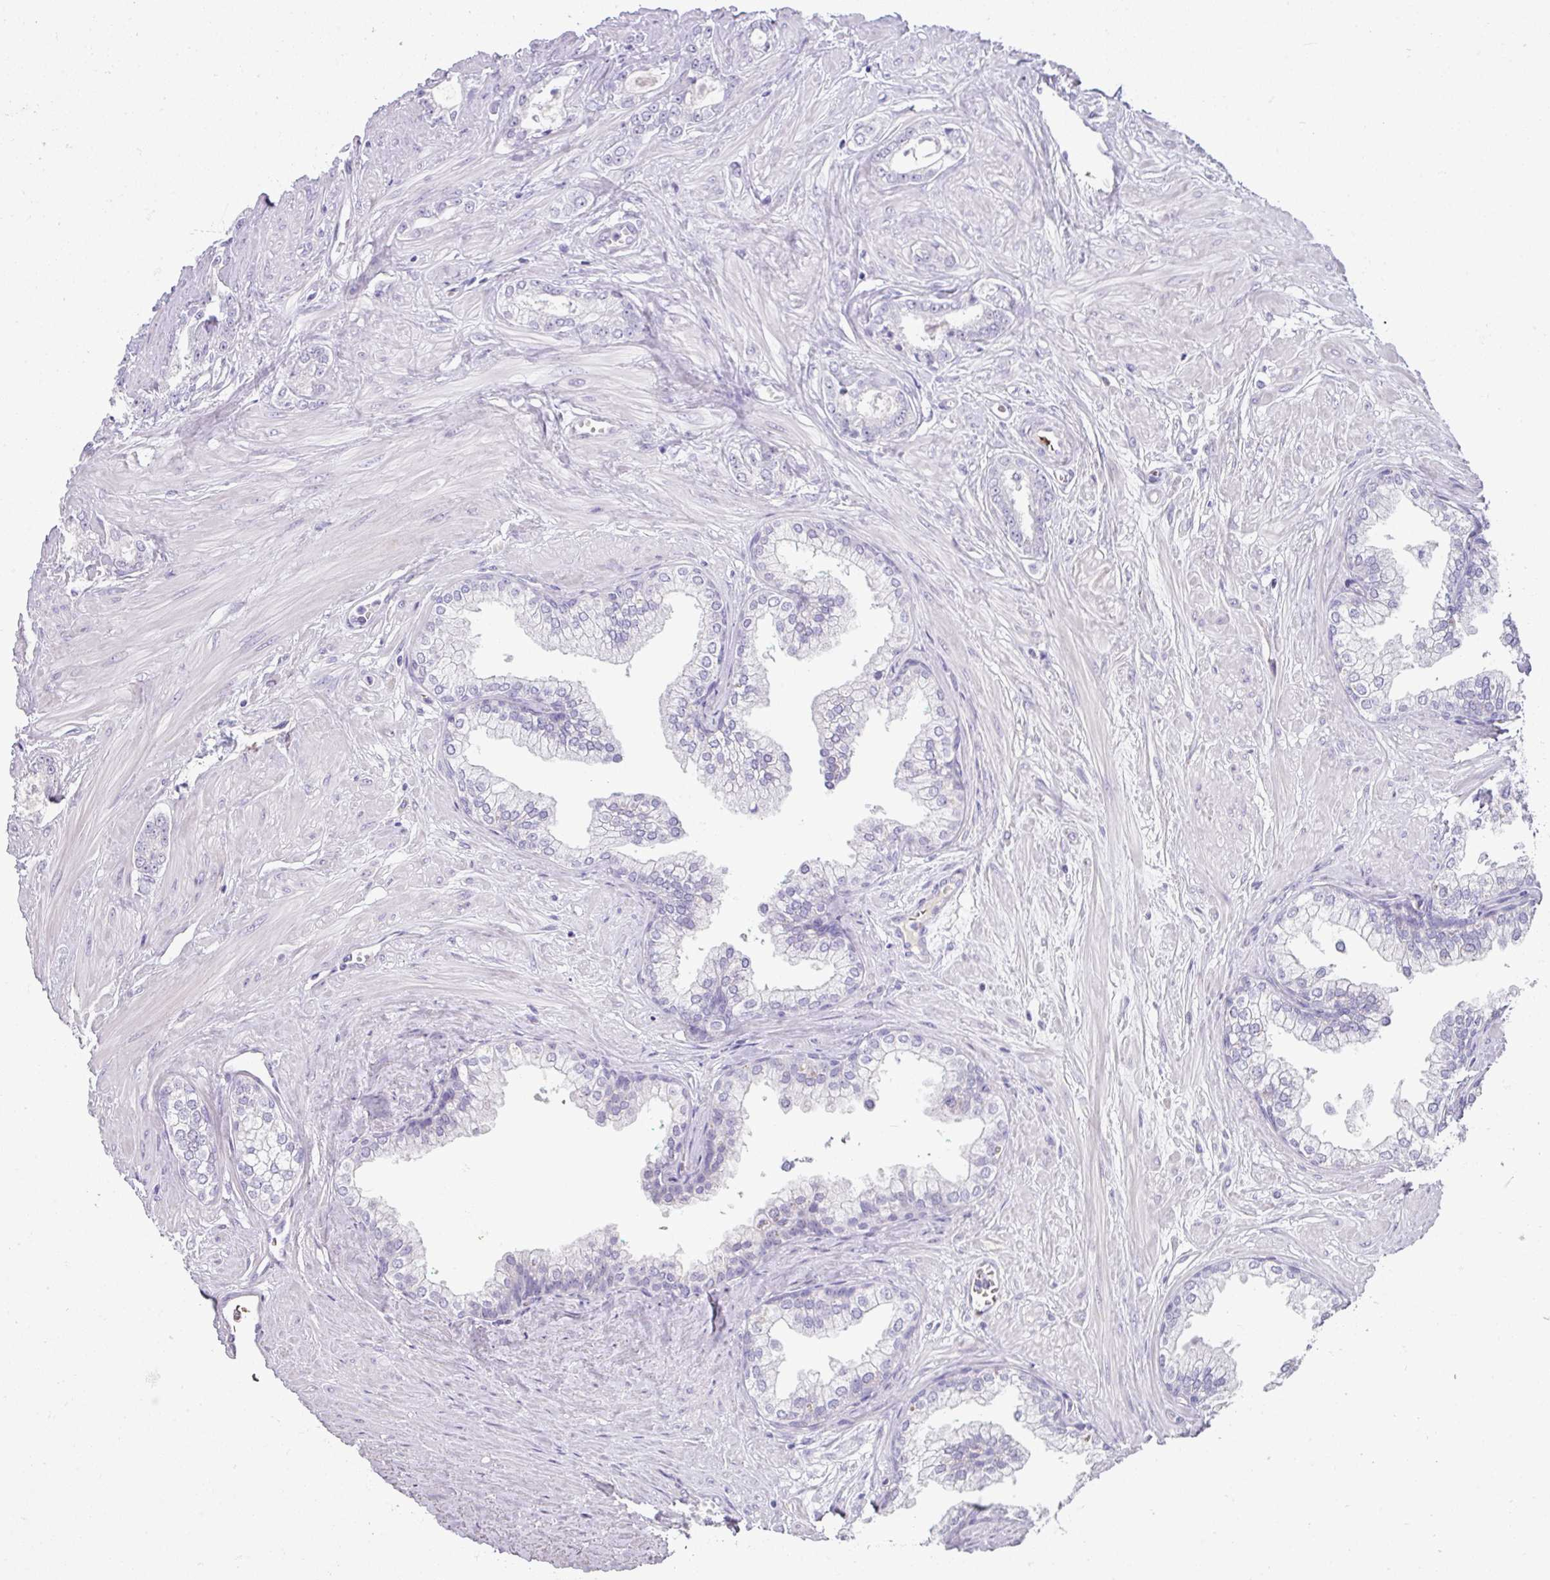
{"staining": {"intensity": "negative", "quantity": "none", "location": "none"}, "tissue": "prostate cancer", "cell_type": "Tumor cells", "image_type": "cancer", "snomed": [{"axis": "morphology", "description": "Adenocarcinoma, Low grade"}, {"axis": "topography", "description": "Prostate"}], "caption": "There is no significant expression in tumor cells of prostate adenocarcinoma (low-grade).", "gene": "FGF17", "patient": {"sex": "male", "age": 60}}